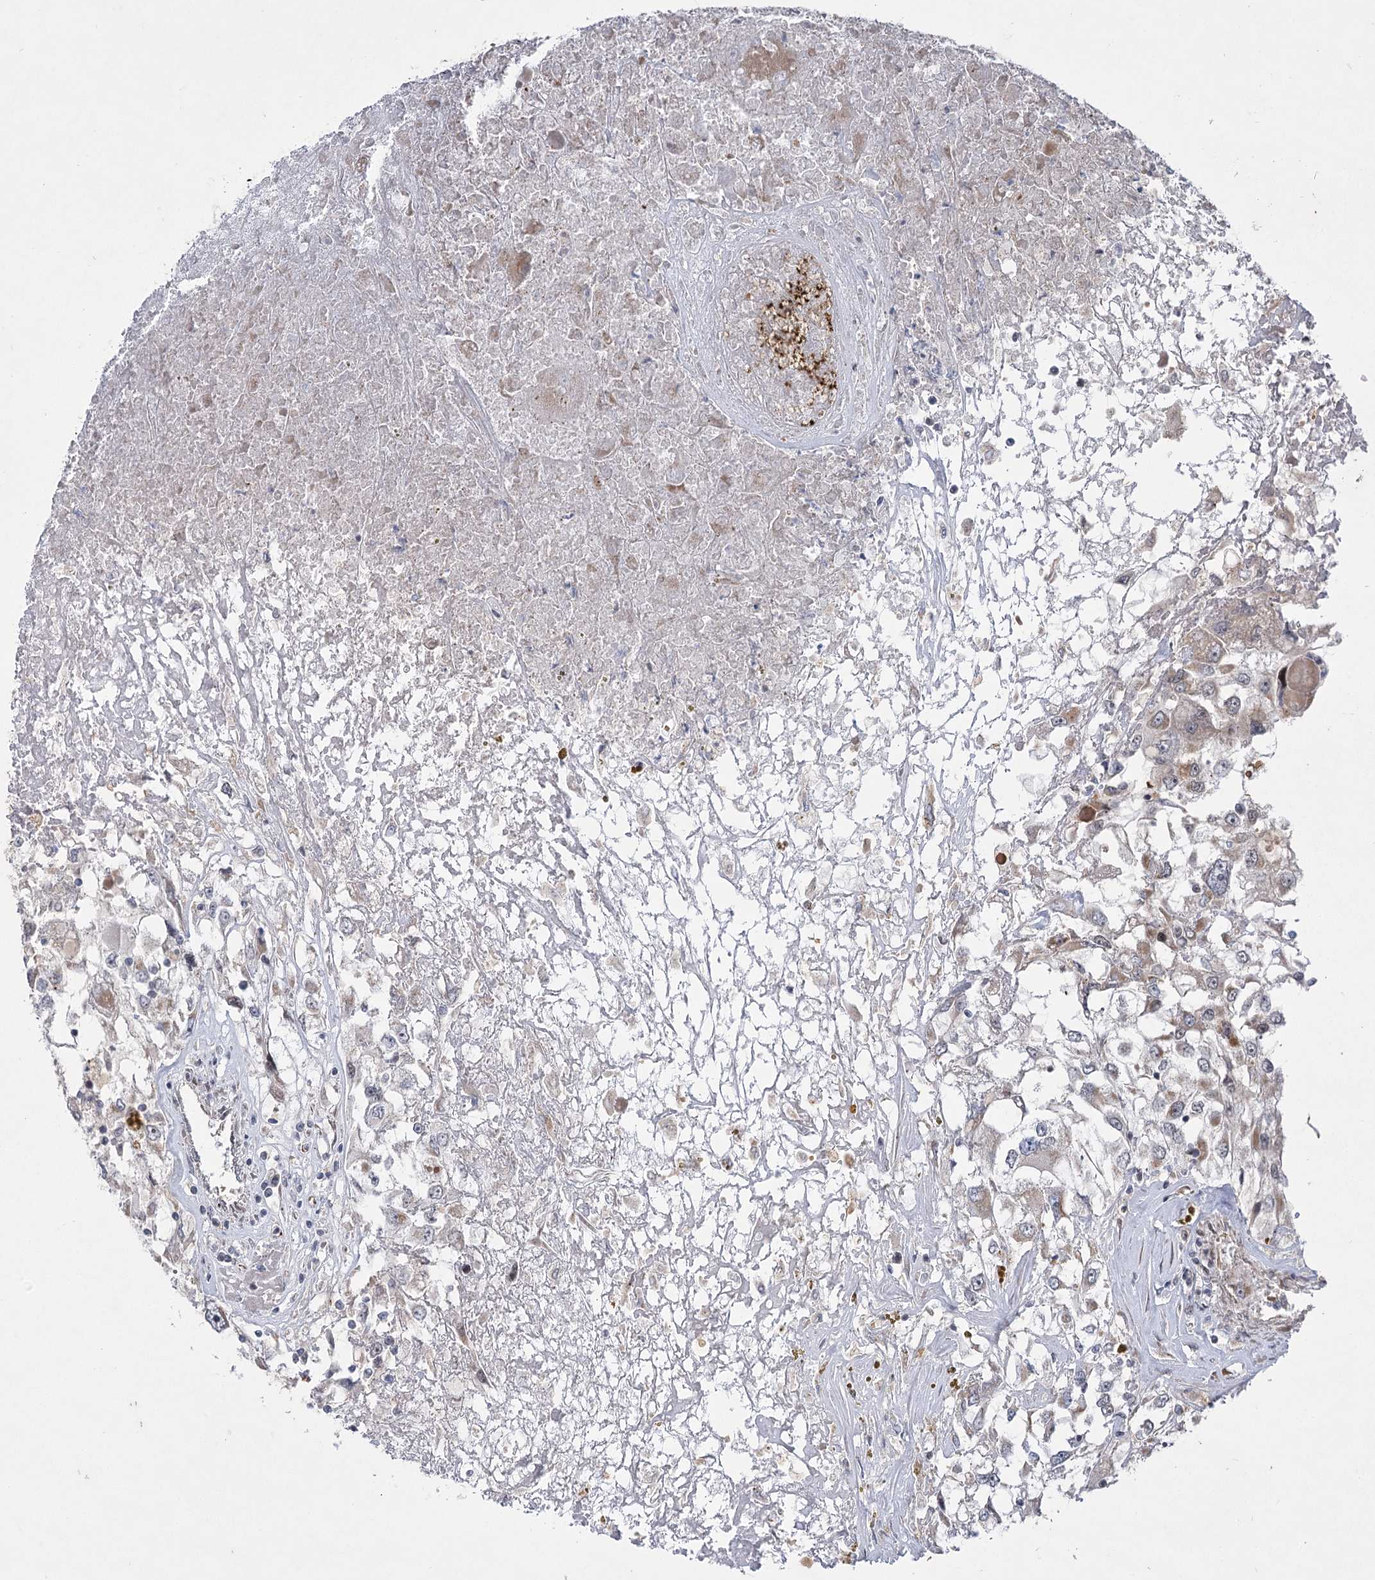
{"staining": {"intensity": "weak", "quantity": "25%-75%", "location": "cytoplasmic/membranous"}, "tissue": "renal cancer", "cell_type": "Tumor cells", "image_type": "cancer", "snomed": [{"axis": "morphology", "description": "Adenocarcinoma, NOS"}, {"axis": "topography", "description": "Kidney"}], "caption": "DAB immunohistochemical staining of adenocarcinoma (renal) exhibits weak cytoplasmic/membranous protein staining in about 25%-75% of tumor cells. (brown staining indicates protein expression, while blue staining denotes nuclei).", "gene": "NSMCE4A", "patient": {"sex": "female", "age": 52}}